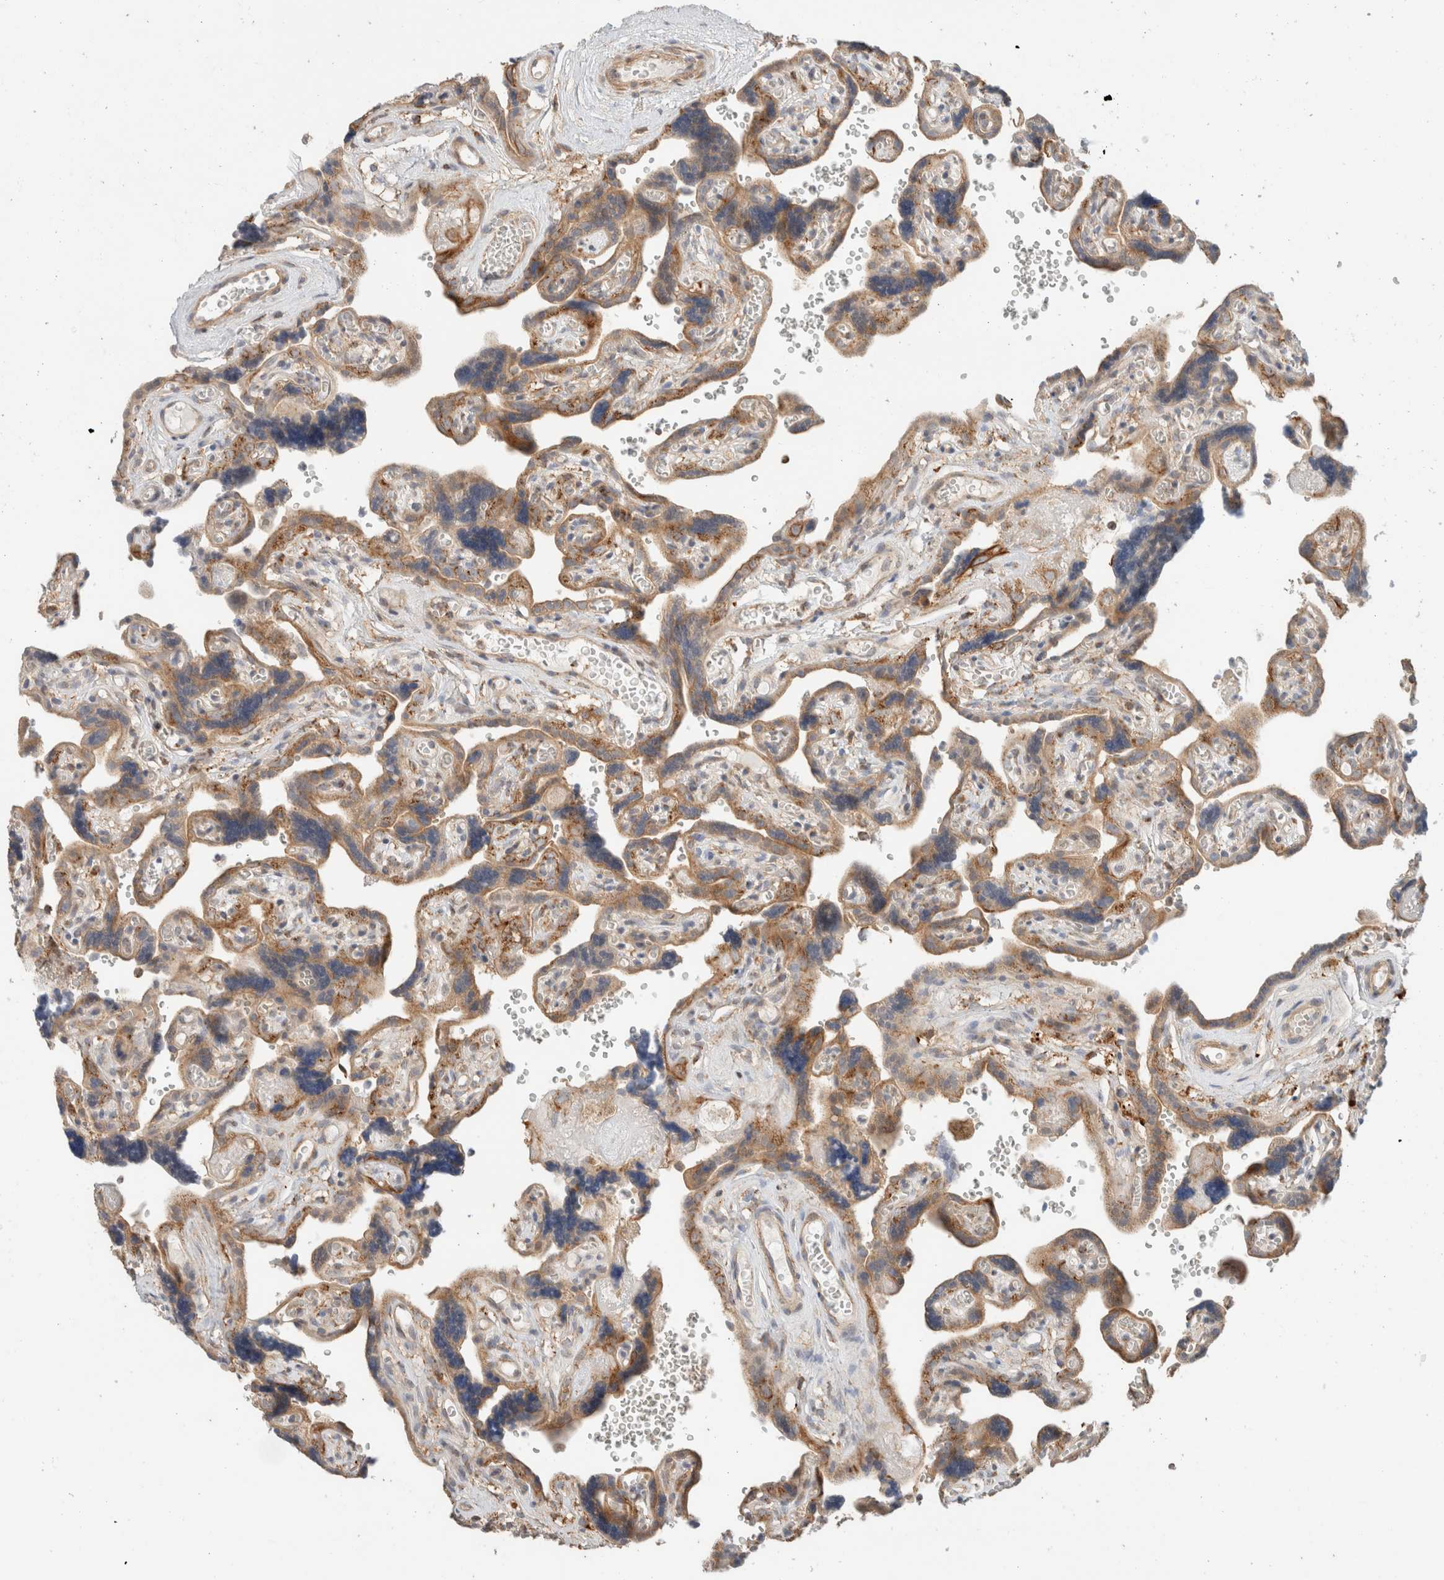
{"staining": {"intensity": "moderate", "quantity": ">75%", "location": "cytoplasmic/membranous"}, "tissue": "placenta", "cell_type": "Trophoblastic cells", "image_type": "normal", "snomed": [{"axis": "morphology", "description": "Normal tissue, NOS"}, {"axis": "topography", "description": "Placenta"}], "caption": "Trophoblastic cells demonstrate medium levels of moderate cytoplasmic/membranous staining in about >75% of cells in benign placenta.", "gene": "MRM3", "patient": {"sex": "female", "age": 30}}